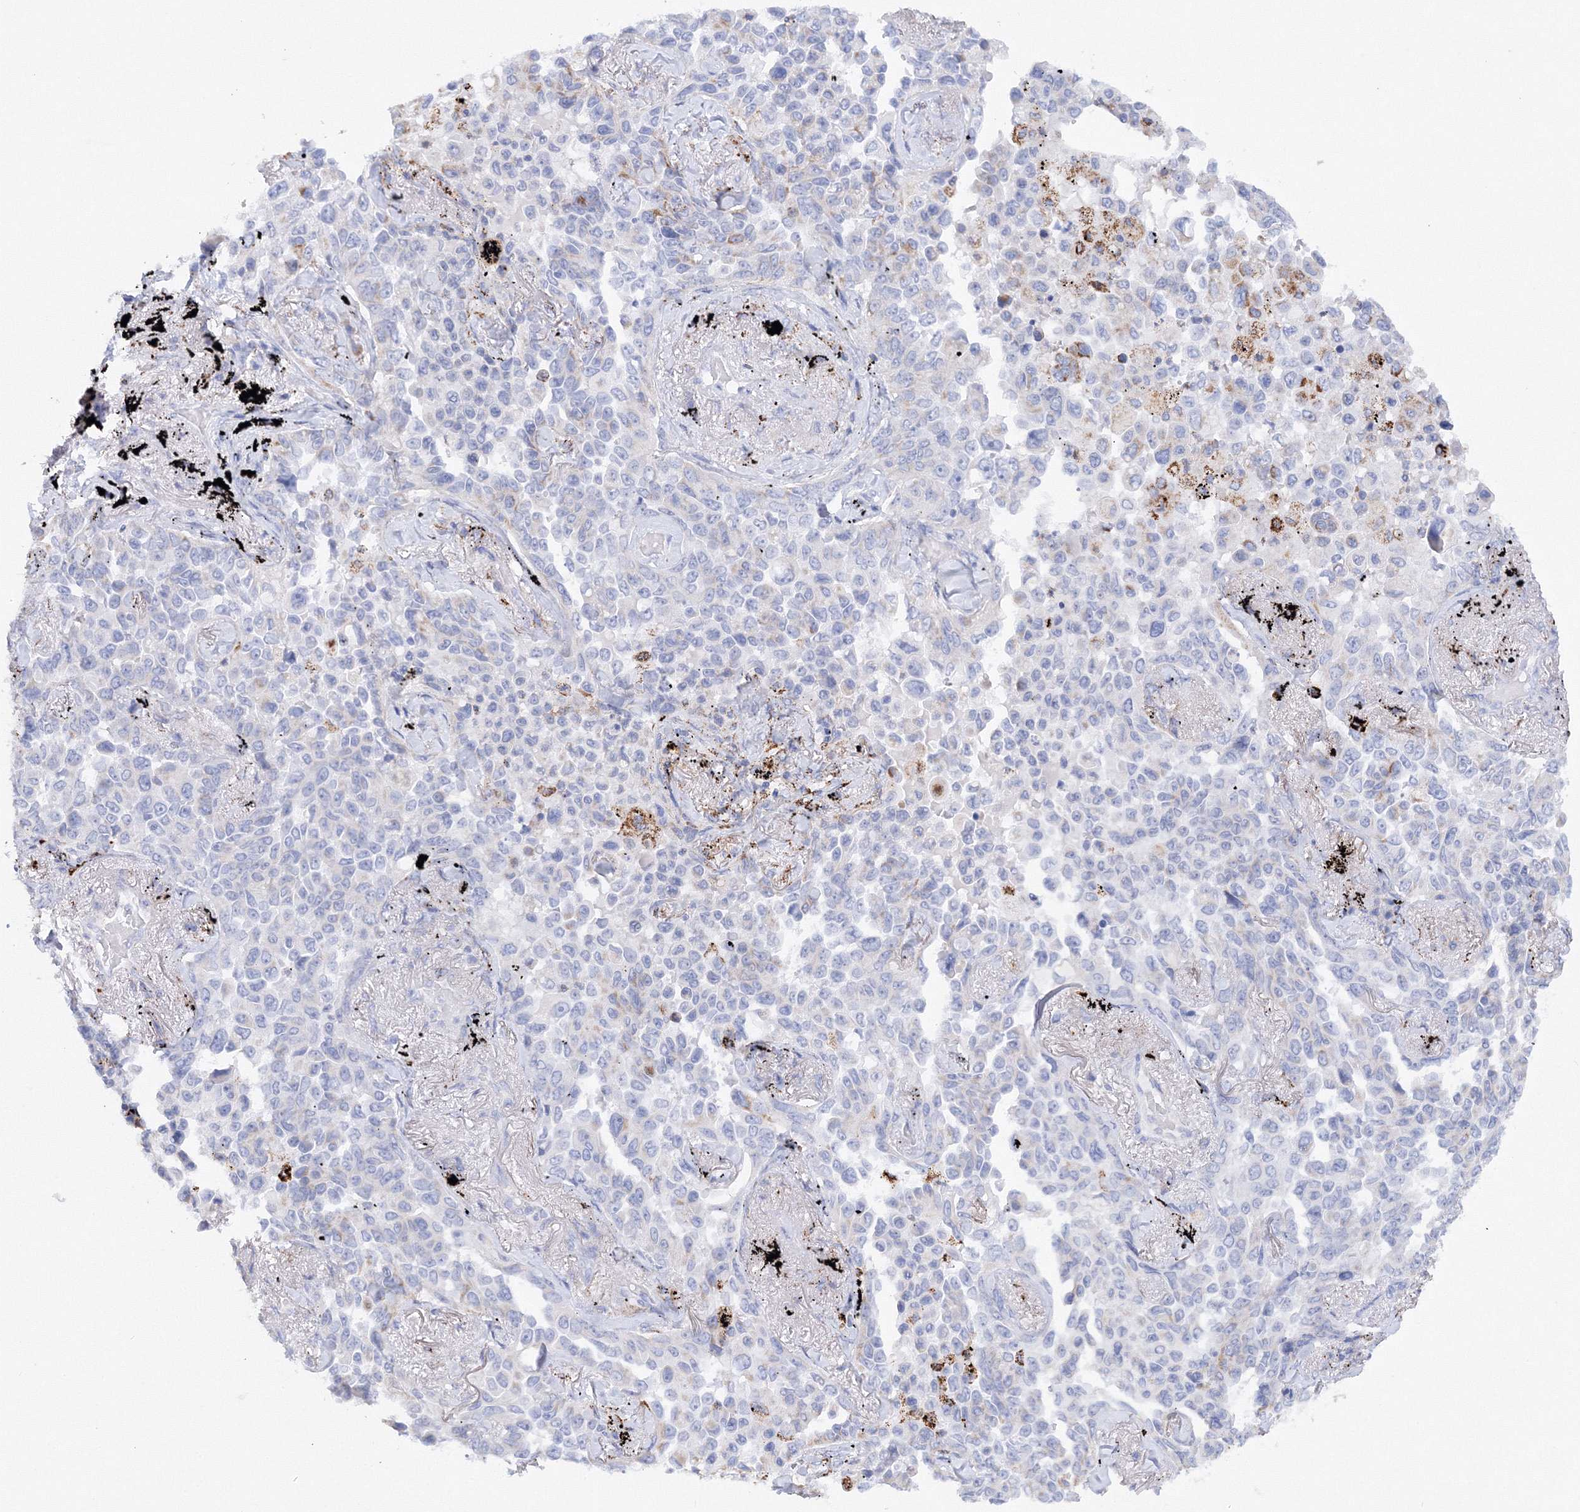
{"staining": {"intensity": "negative", "quantity": "none", "location": "none"}, "tissue": "lung cancer", "cell_type": "Tumor cells", "image_type": "cancer", "snomed": [{"axis": "morphology", "description": "Adenocarcinoma, NOS"}, {"axis": "topography", "description": "Lung"}], "caption": "The image exhibits no staining of tumor cells in lung cancer.", "gene": "MERTK", "patient": {"sex": "female", "age": 67}}